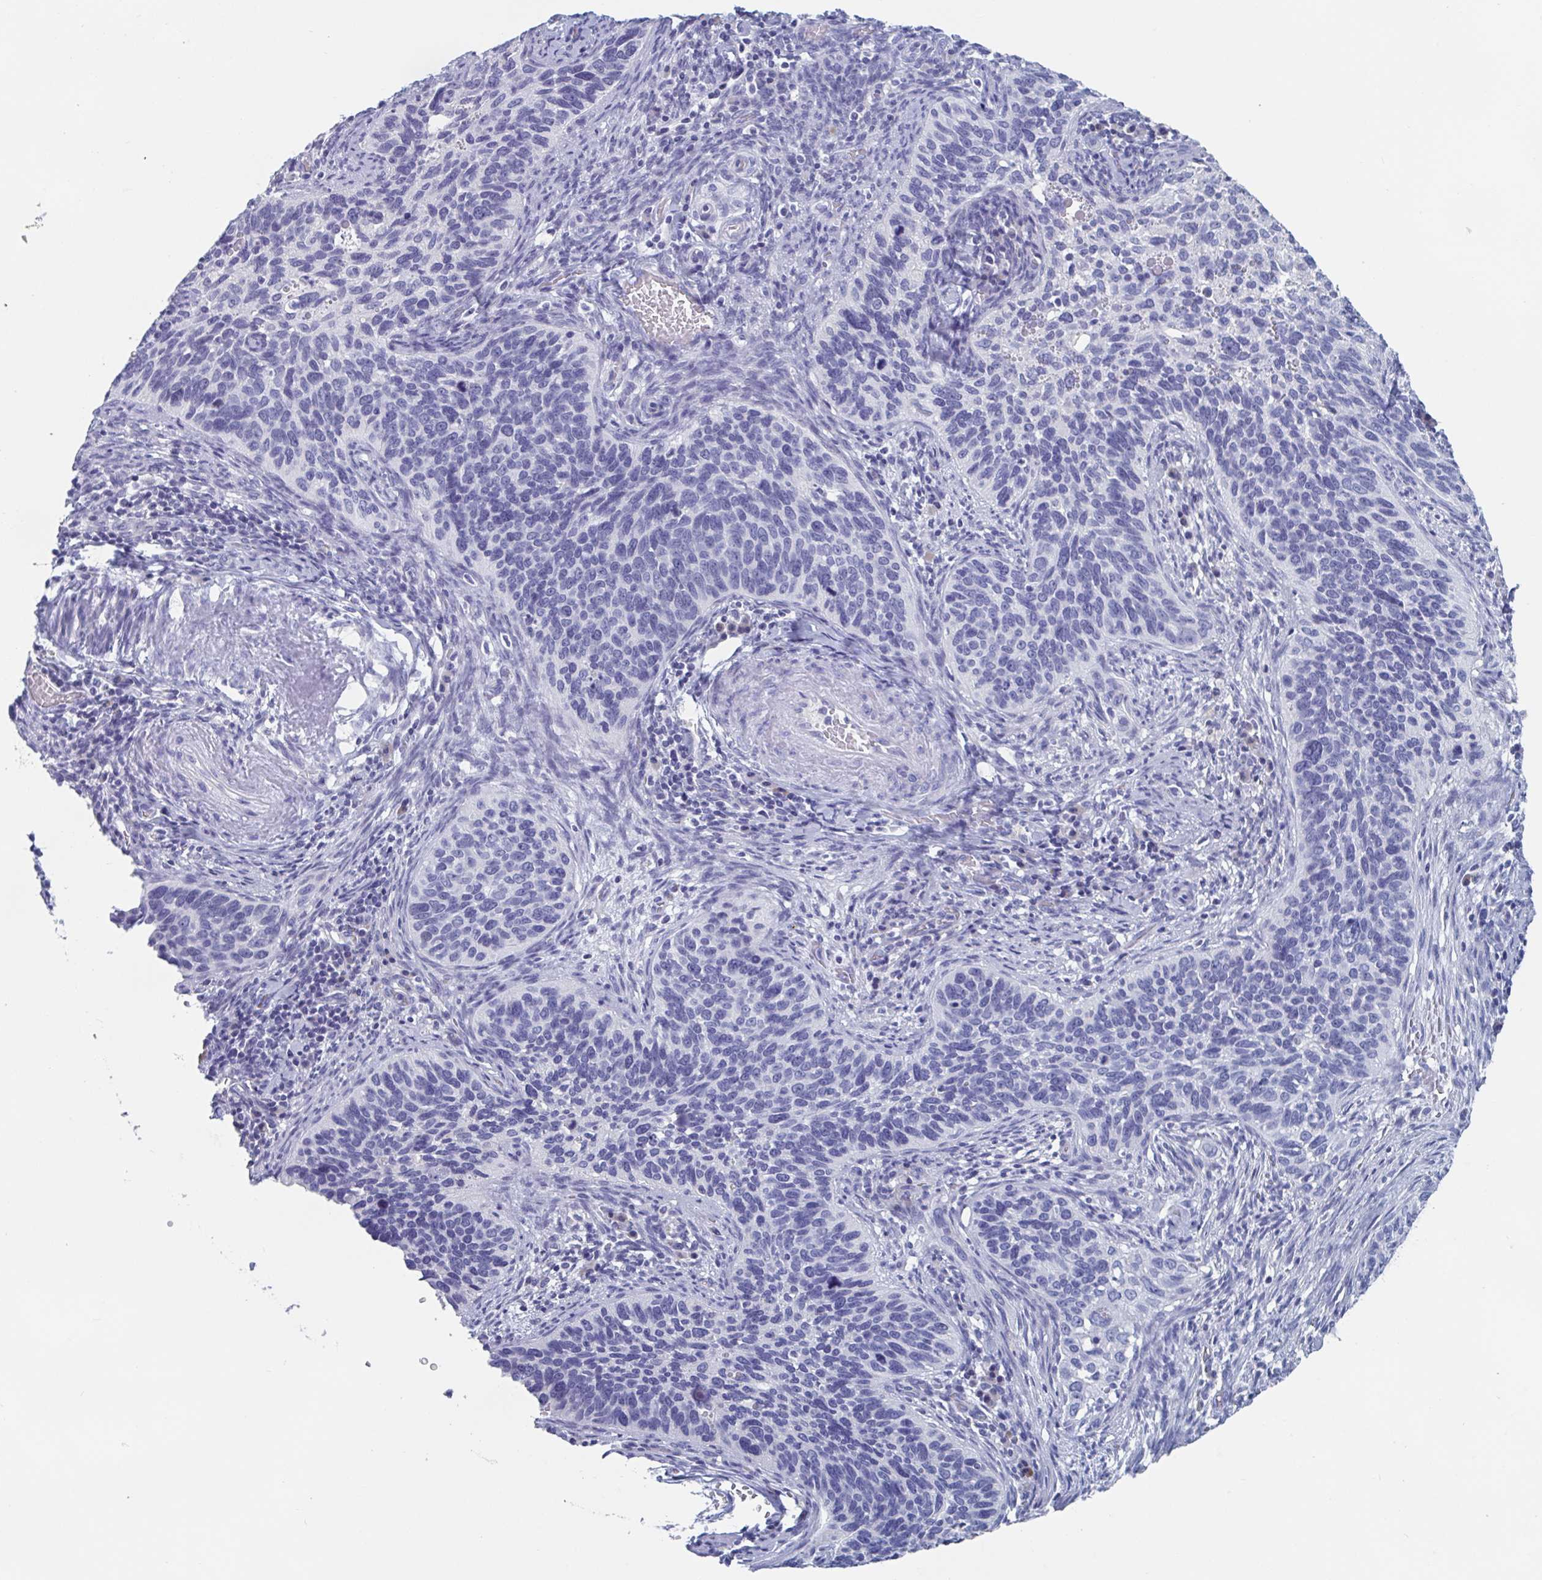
{"staining": {"intensity": "negative", "quantity": "none", "location": "none"}, "tissue": "cervical cancer", "cell_type": "Tumor cells", "image_type": "cancer", "snomed": [{"axis": "morphology", "description": "Squamous cell carcinoma, NOS"}, {"axis": "topography", "description": "Cervix"}], "caption": "IHC photomicrograph of squamous cell carcinoma (cervical) stained for a protein (brown), which demonstrates no staining in tumor cells.", "gene": "DPEP3", "patient": {"sex": "female", "age": 51}}